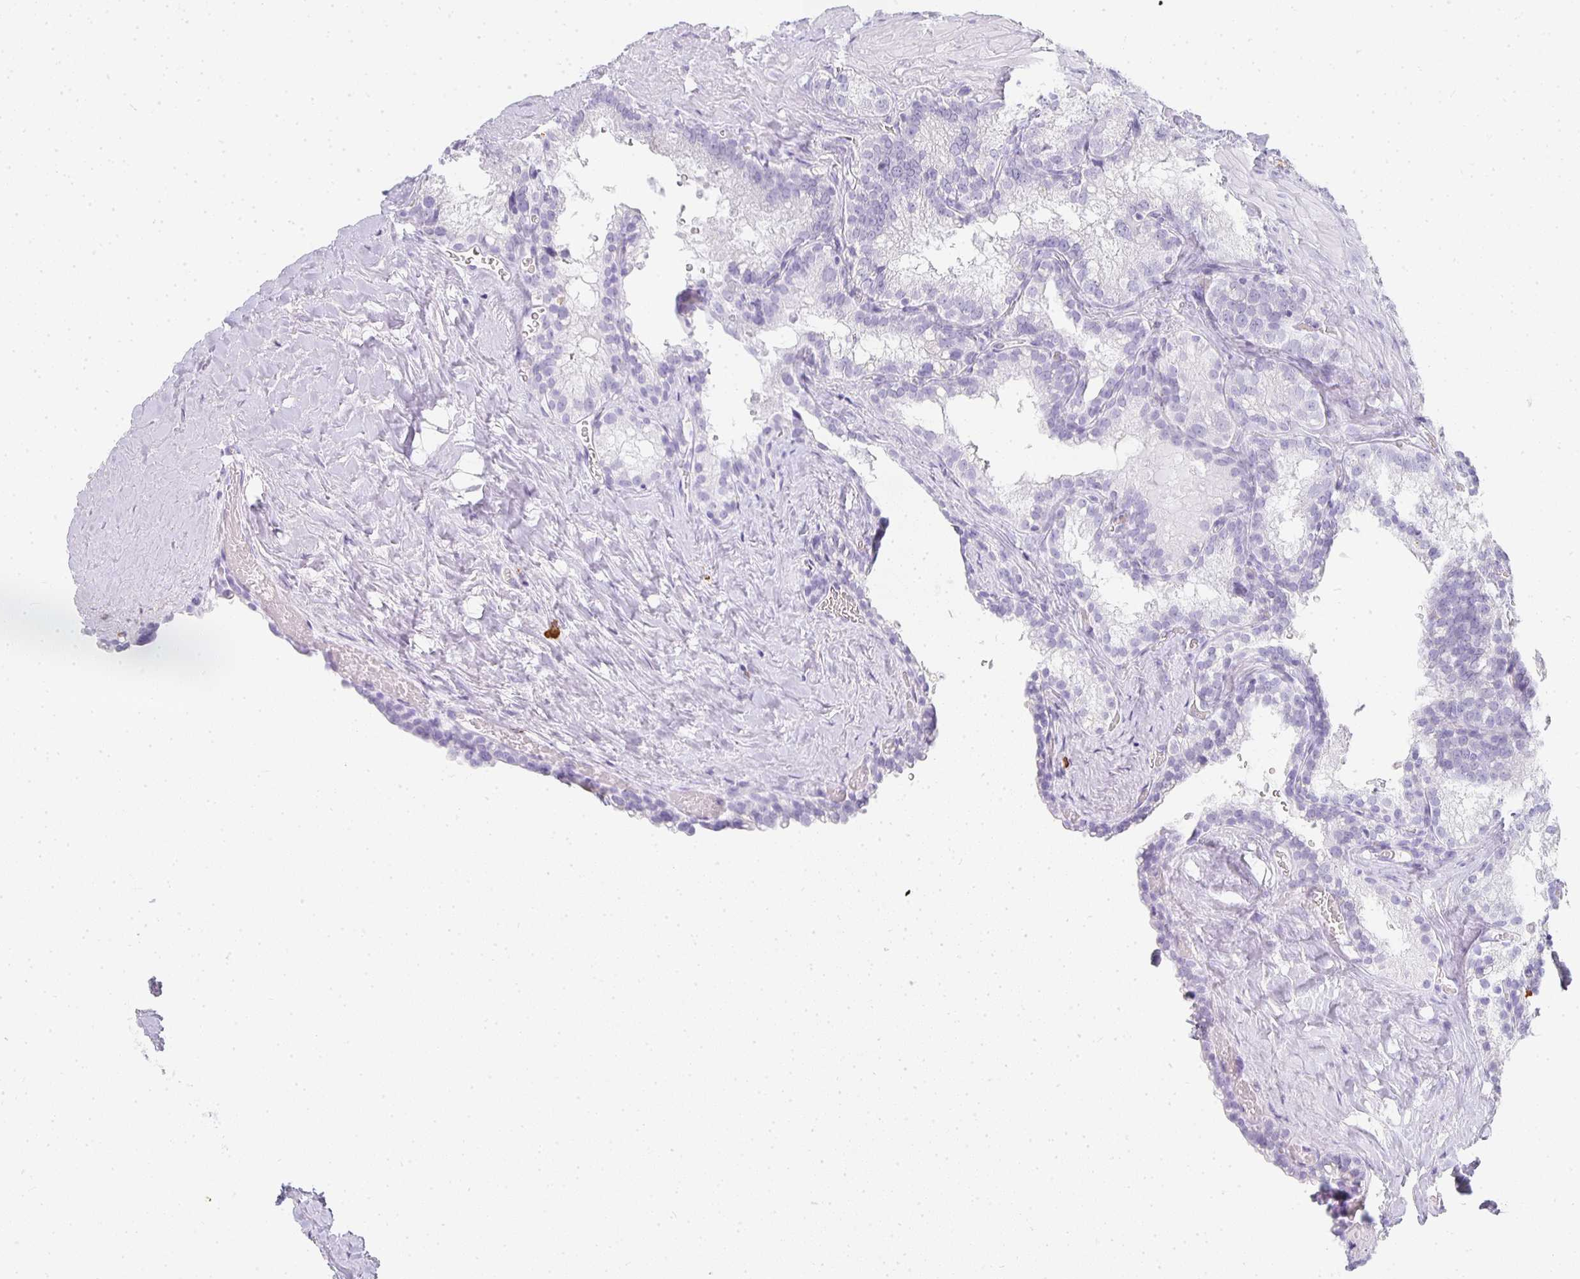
{"staining": {"intensity": "negative", "quantity": "none", "location": "none"}, "tissue": "seminal vesicle", "cell_type": "Glandular cells", "image_type": "normal", "snomed": [{"axis": "morphology", "description": "Normal tissue, NOS"}, {"axis": "topography", "description": "Seminal veicle"}], "caption": "Protein analysis of benign seminal vesicle shows no significant positivity in glandular cells.", "gene": "TPSD1", "patient": {"sex": "male", "age": 47}}